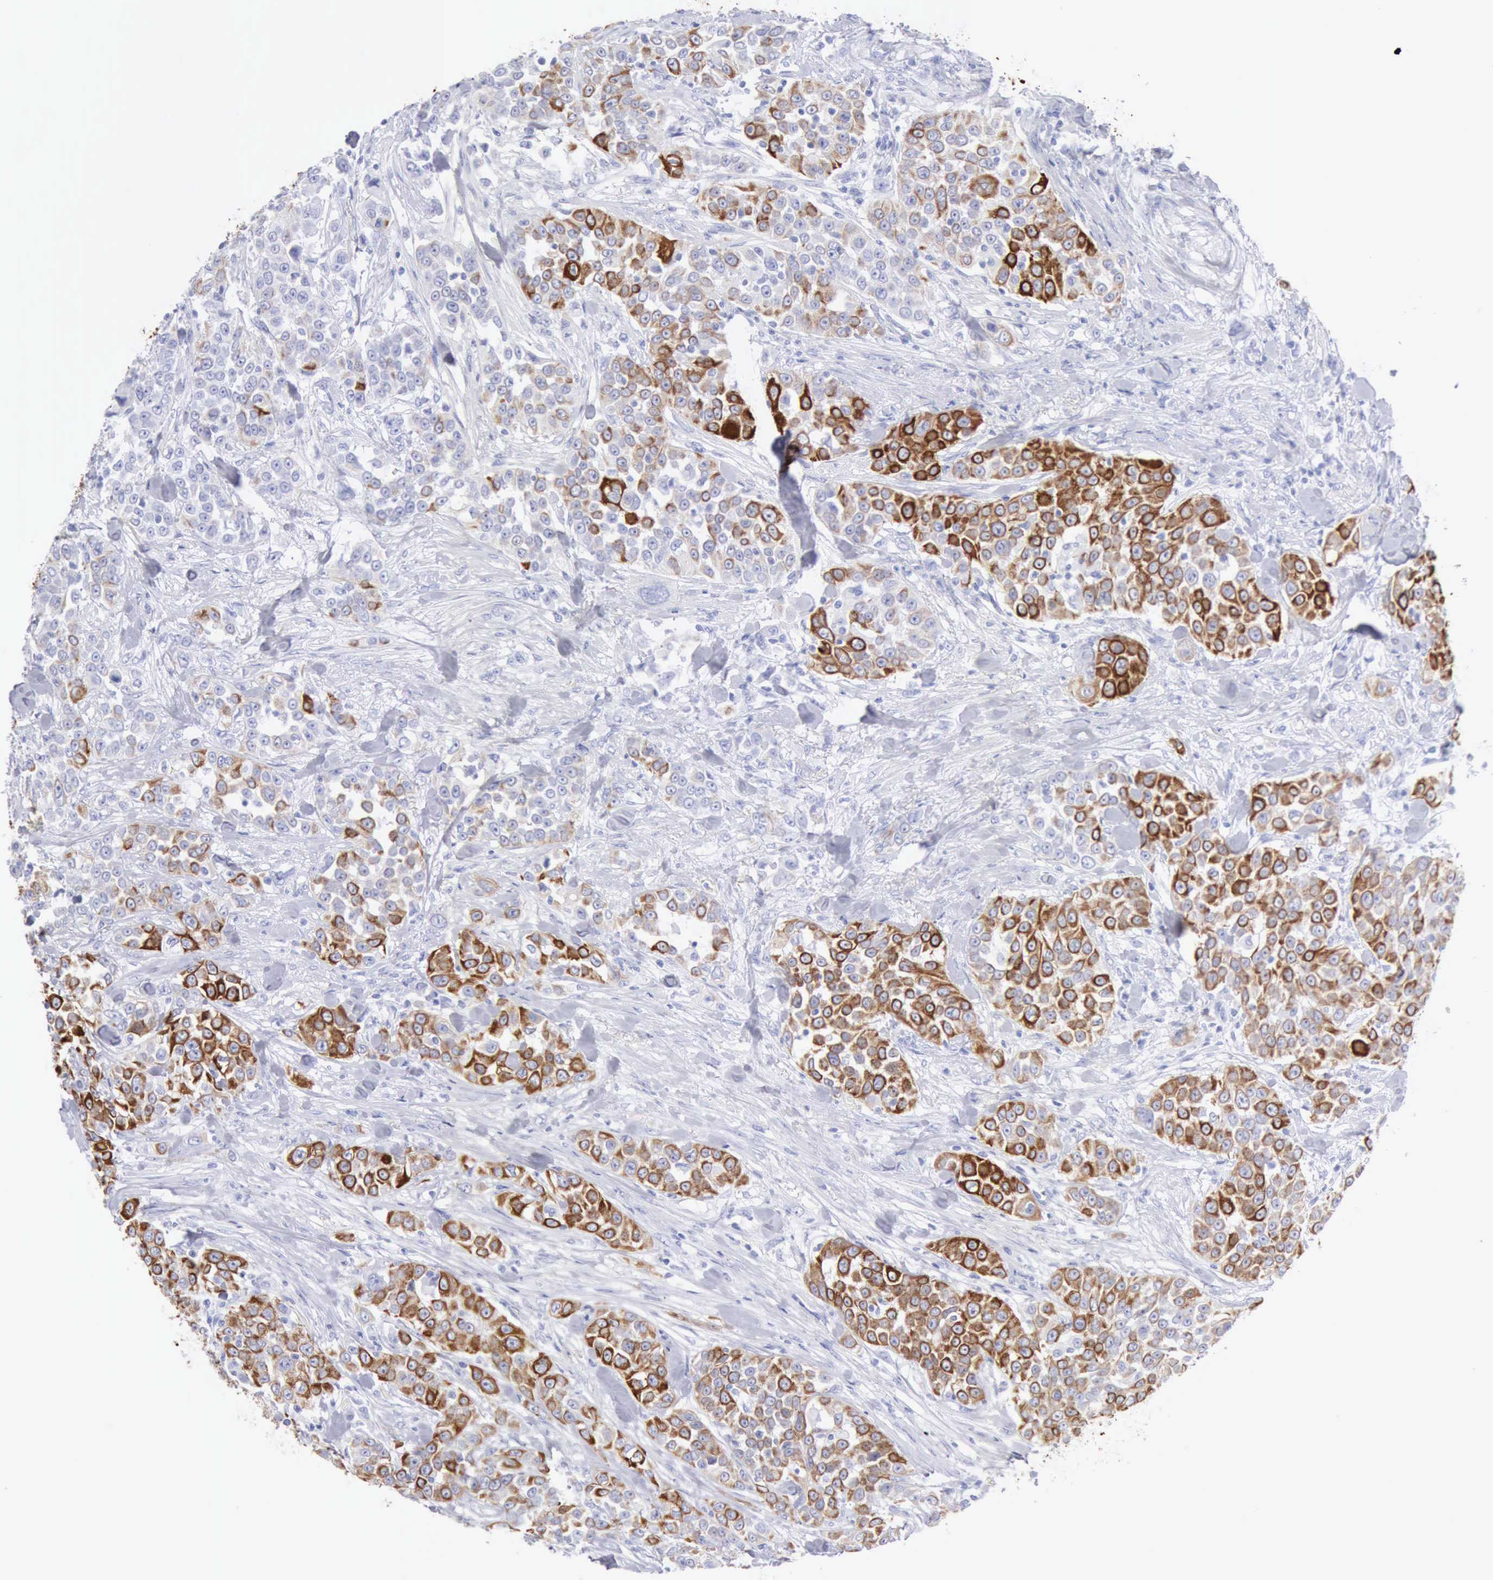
{"staining": {"intensity": "moderate", "quantity": "25%-75%", "location": "cytoplasmic/membranous"}, "tissue": "urothelial cancer", "cell_type": "Tumor cells", "image_type": "cancer", "snomed": [{"axis": "morphology", "description": "Urothelial carcinoma, High grade"}, {"axis": "topography", "description": "Urinary bladder"}], "caption": "Protein expression analysis of human urothelial carcinoma (high-grade) reveals moderate cytoplasmic/membranous positivity in about 25%-75% of tumor cells.", "gene": "KRT5", "patient": {"sex": "female", "age": 80}}